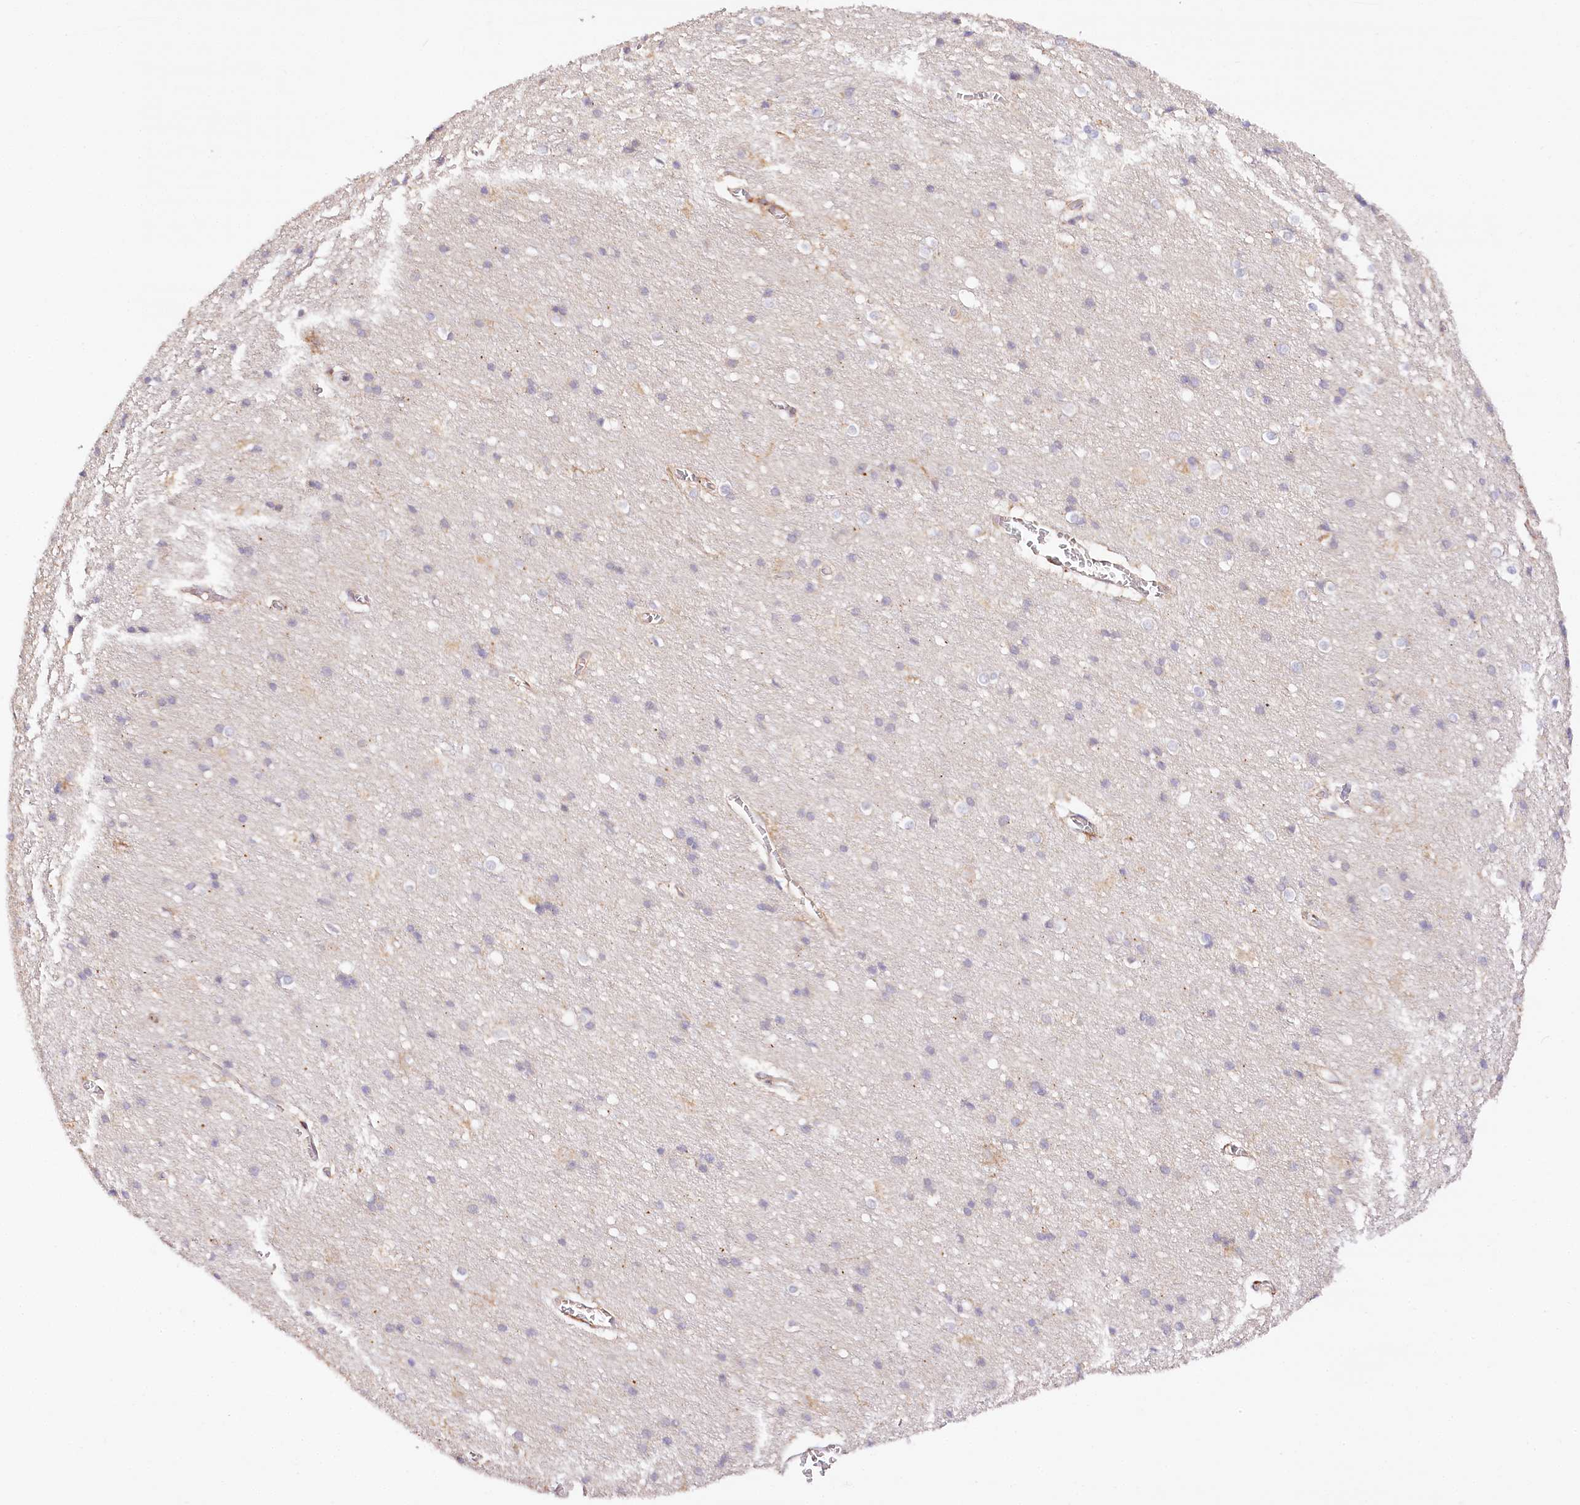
{"staining": {"intensity": "moderate", "quantity": "<25%", "location": "cytoplasmic/membranous"}, "tissue": "cerebral cortex", "cell_type": "Endothelial cells", "image_type": "normal", "snomed": [{"axis": "morphology", "description": "Normal tissue, NOS"}, {"axis": "topography", "description": "Cerebral cortex"}], "caption": "A photomicrograph of human cerebral cortex stained for a protein reveals moderate cytoplasmic/membranous brown staining in endothelial cells. The staining was performed using DAB (3,3'-diaminobenzidine) to visualize the protein expression in brown, while the nuclei were stained in blue with hematoxylin (Magnification: 20x).", "gene": "VEGFA", "patient": {"sex": "male", "age": 54}}